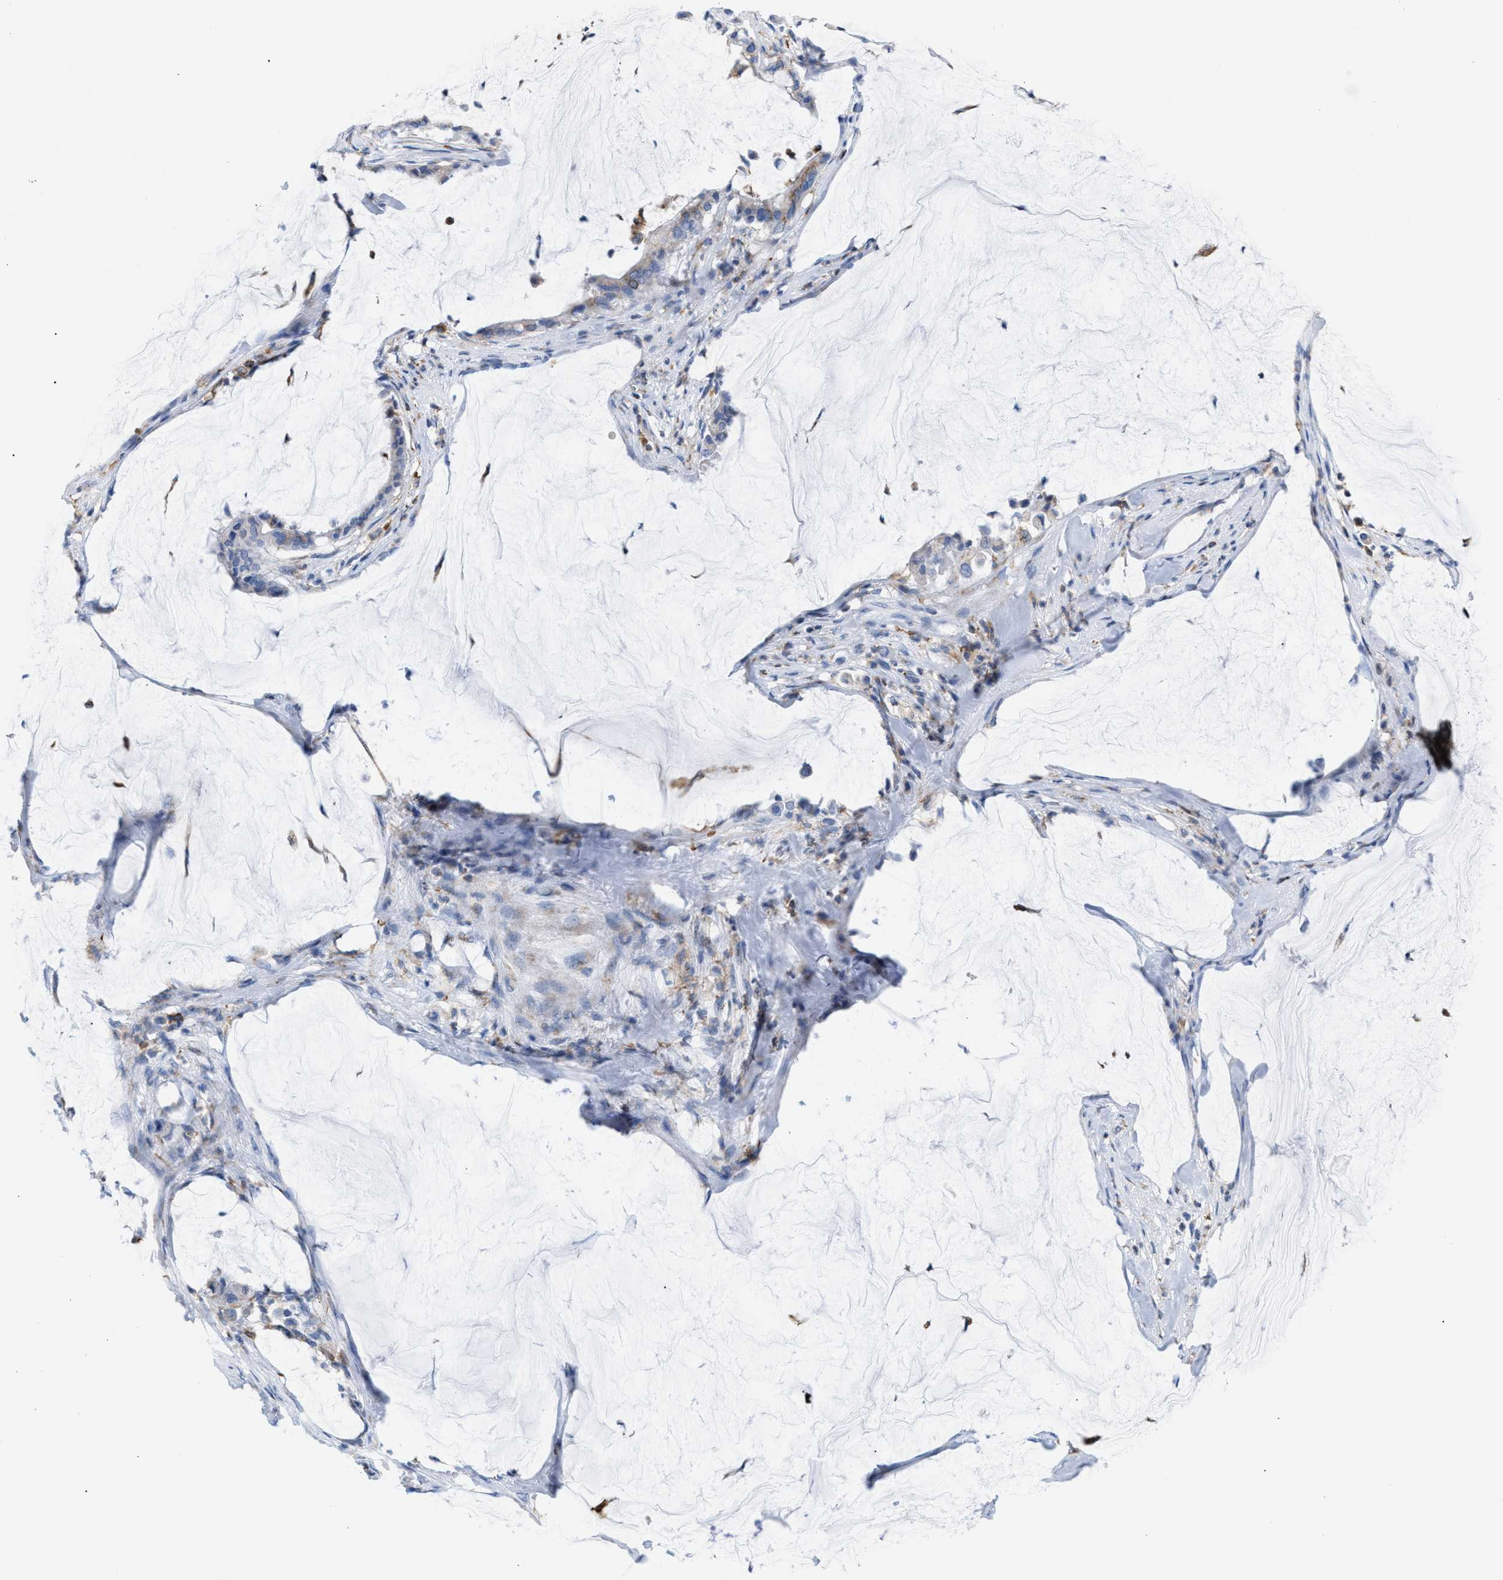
{"staining": {"intensity": "weak", "quantity": "<25%", "location": "cytoplasmic/membranous"}, "tissue": "pancreatic cancer", "cell_type": "Tumor cells", "image_type": "cancer", "snomed": [{"axis": "morphology", "description": "Adenocarcinoma, NOS"}, {"axis": "topography", "description": "Pancreas"}], "caption": "Tumor cells are negative for protein expression in human pancreatic cancer (adenocarcinoma).", "gene": "TACC3", "patient": {"sex": "male", "age": 41}}